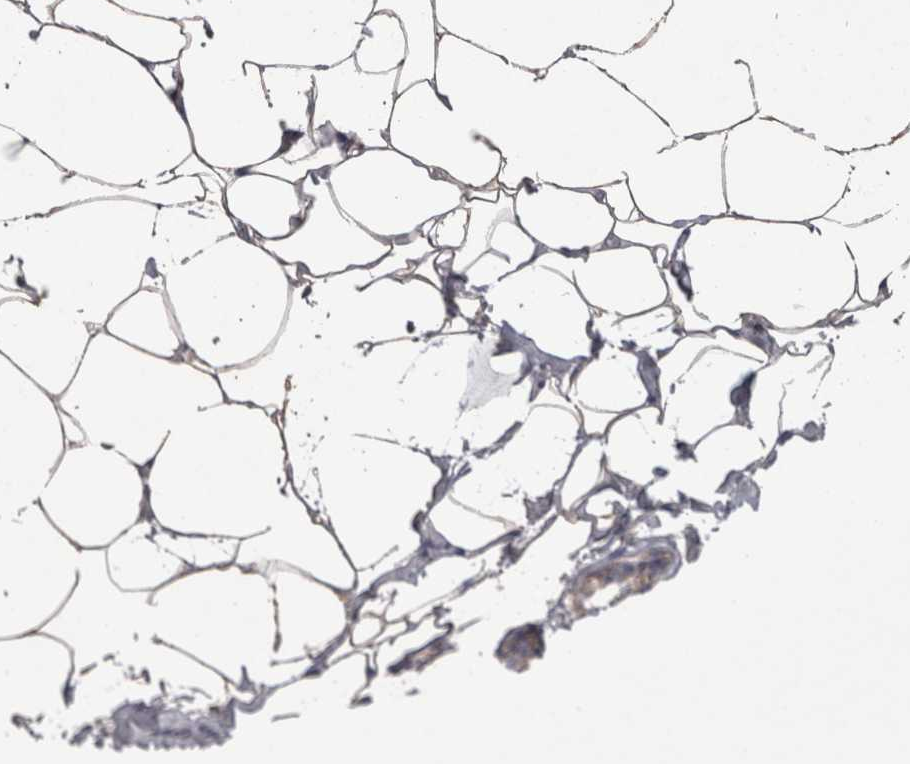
{"staining": {"intensity": "weak", "quantity": ">75%", "location": "cytoplasmic/membranous"}, "tissue": "adipose tissue", "cell_type": "Adipocytes", "image_type": "normal", "snomed": [{"axis": "morphology", "description": "Normal tissue, NOS"}, {"axis": "morphology", "description": "Fibrosis, NOS"}, {"axis": "topography", "description": "Breast"}, {"axis": "topography", "description": "Adipose tissue"}], "caption": "Immunohistochemical staining of normal human adipose tissue displays low levels of weak cytoplasmic/membranous staining in about >75% of adipocytes.", "gene": "DBT", "patient": {"sex": "female", "age": 39}}